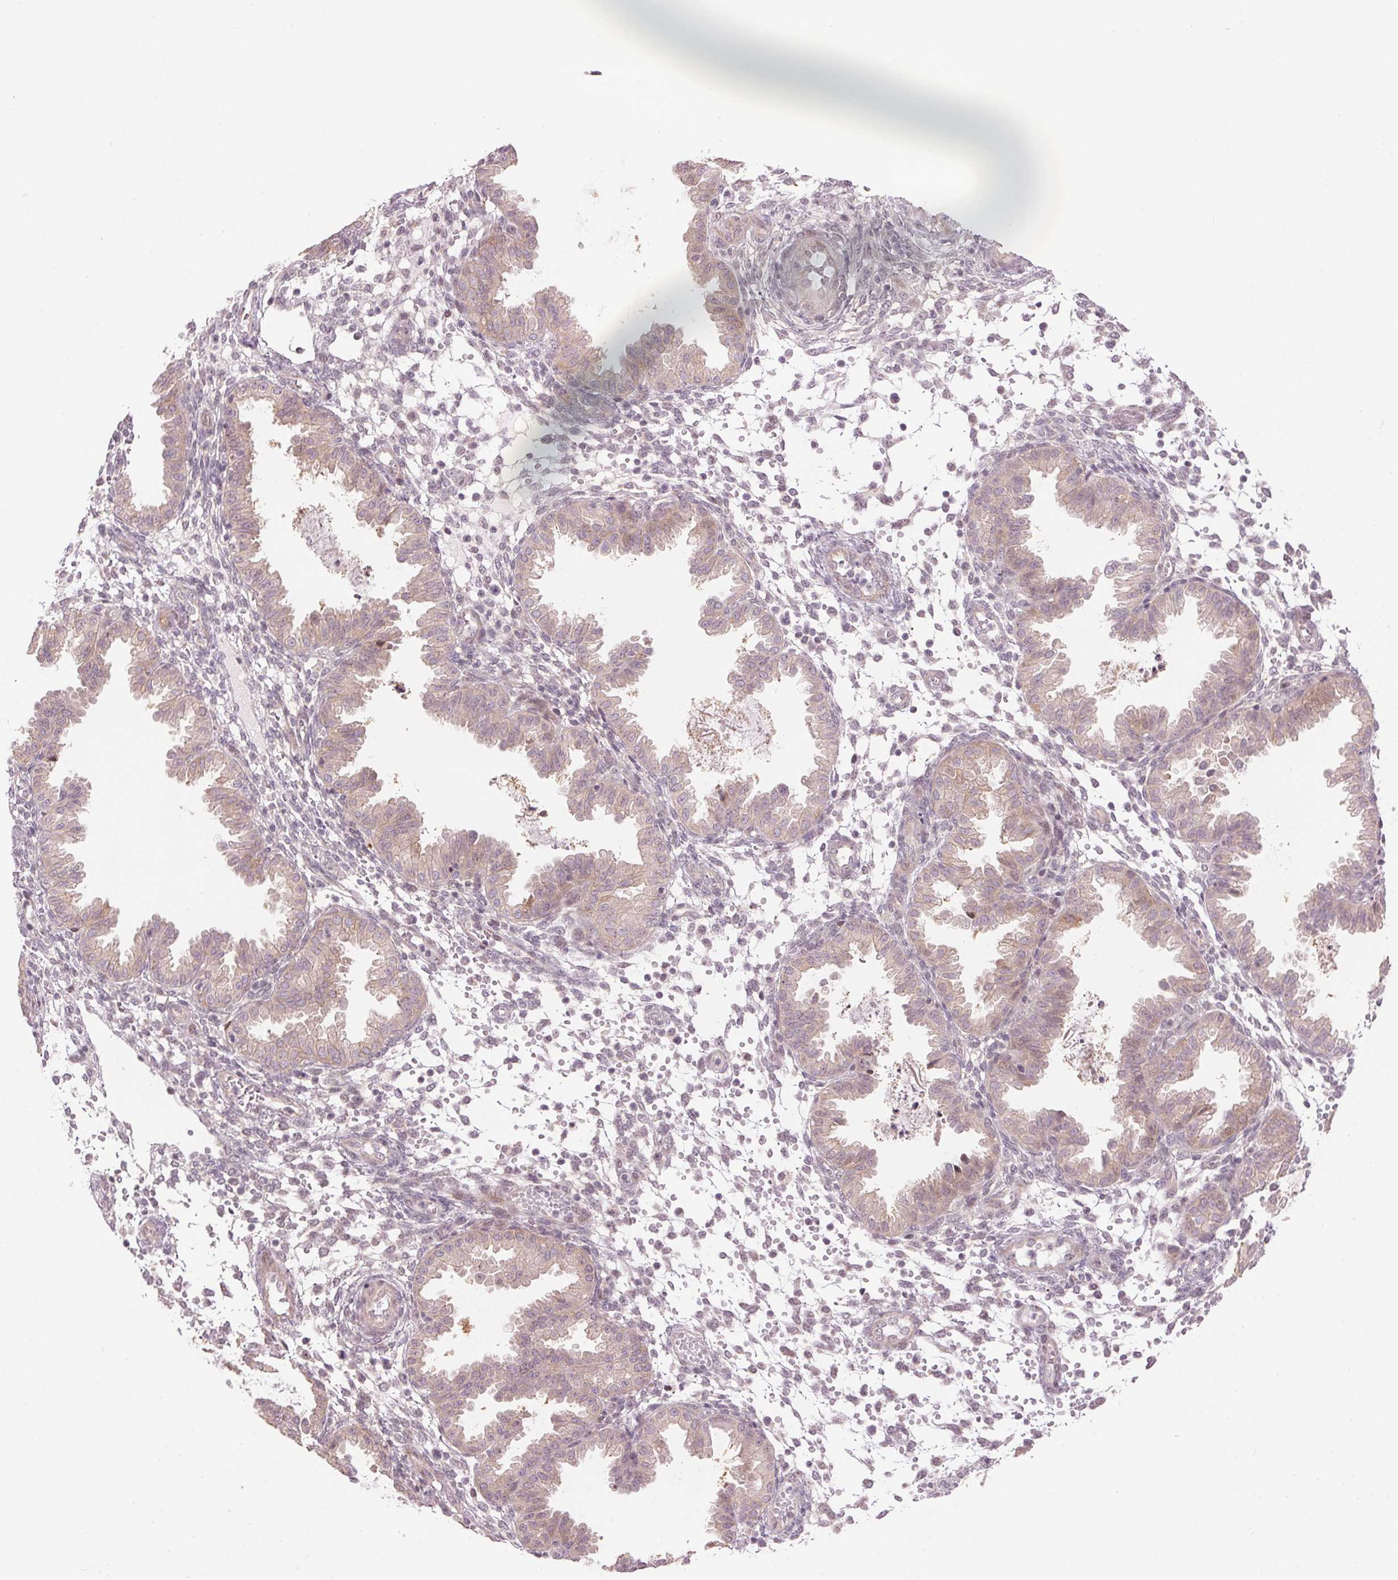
{"staining": {"intensity": "negative", "quantity": "none", "location": "none"}, "tissue": "endometrium", "cell_type": "Cells in endometrial stroma", "image_type": "normal", "snomed": [{"axis": "morphology", "description": "Normal tissue, NOS"}, {"axis": "topography", "description": "Endometrium"}], "caption": "Immunohistochemistry (IHC) of benign endometrium exhibits no expression in cells in endometrial stroma.", "gene": "TMED6", "patient": {"sex": "female", "age": 33}}